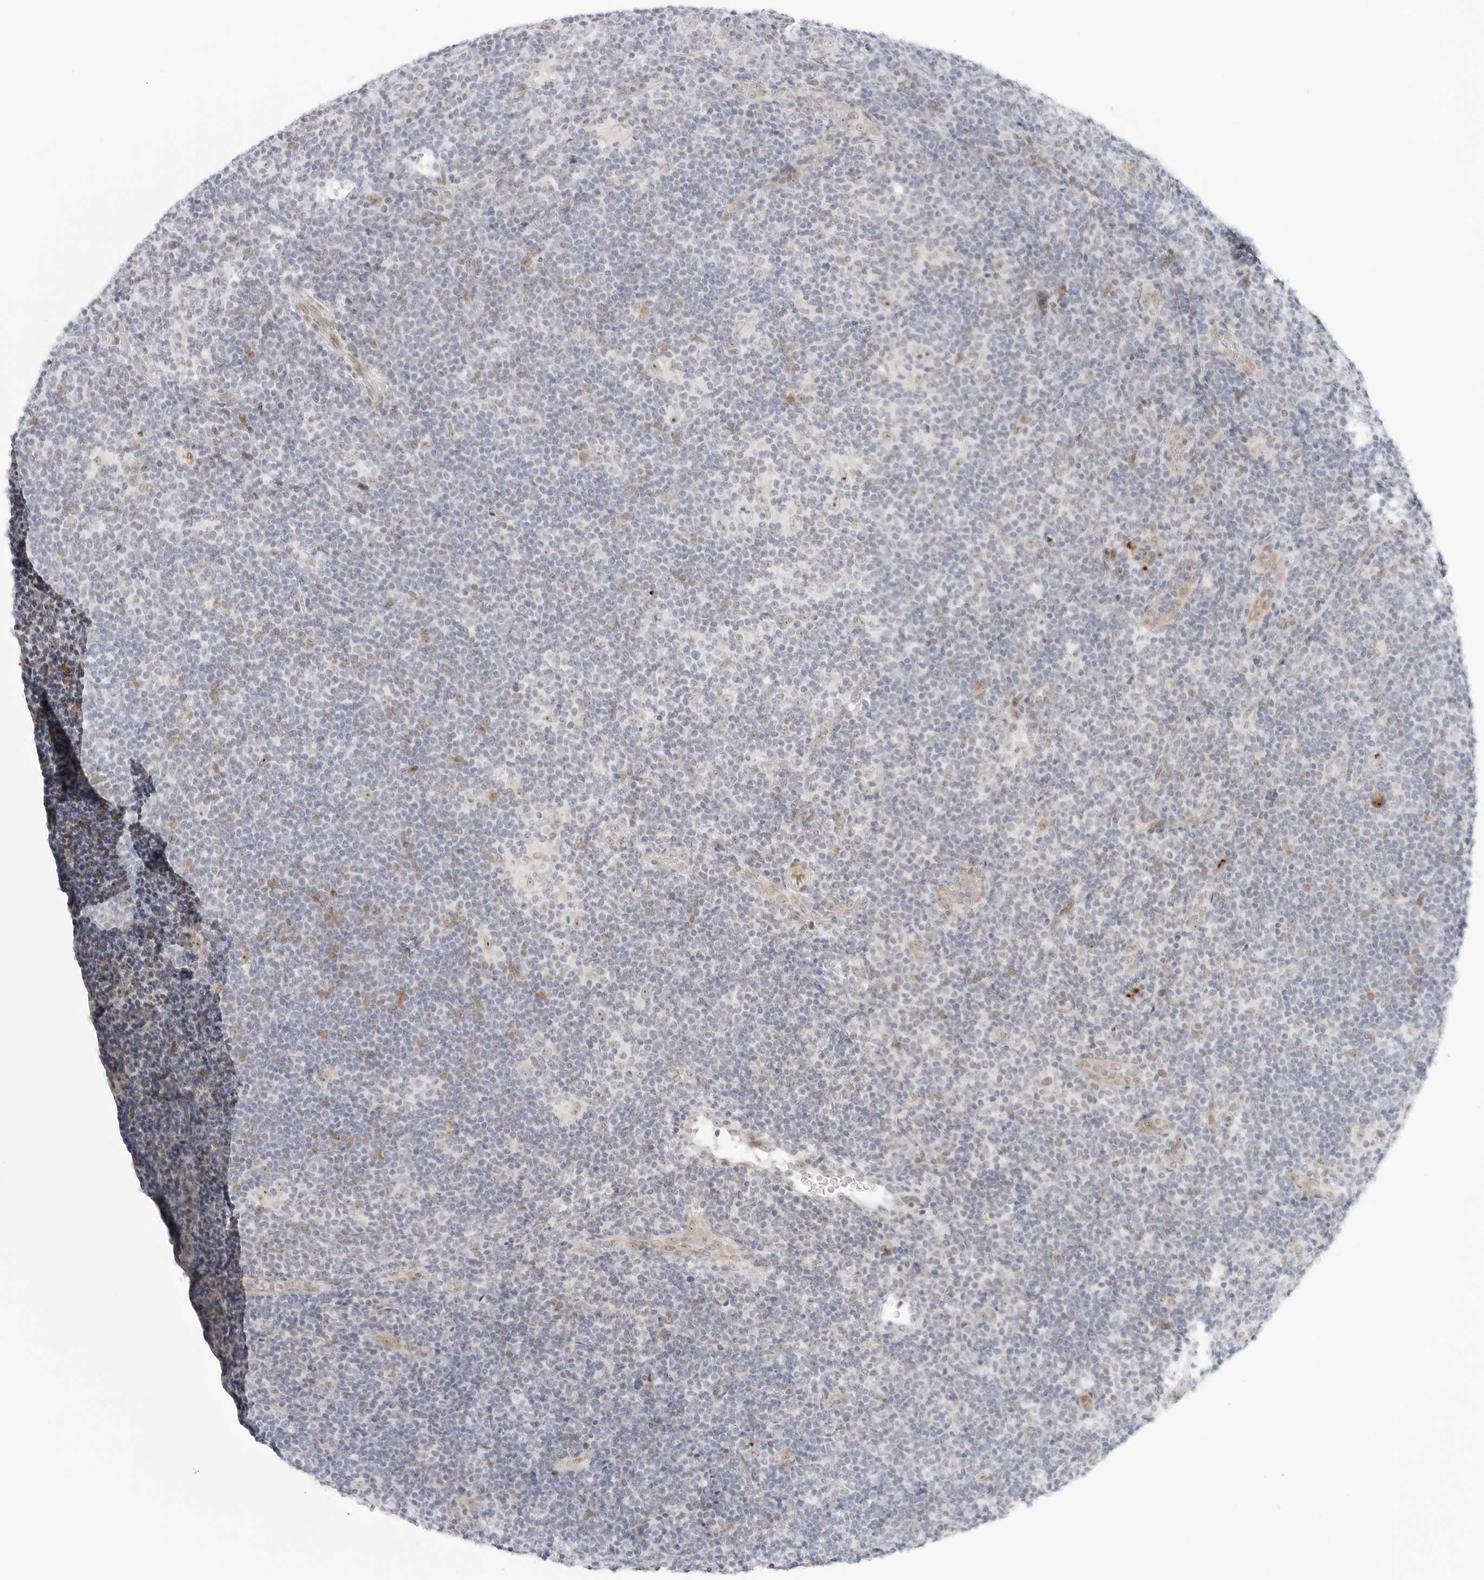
{"staining": {"intensity": "moderate", "quantity": "25%-75%", "location": "nuclear"}, "tissue": "lymphoma", "cell_type": "Tumor cells", "image_type": "cancer", "snomed": [{"axis": "morphology", "description": "Hodgkin's disease, NOS"}, {"axis": "topography", "description": "Lymph node"}], "caption": "Lymphoma tissue reveals moderate nuclear staining in approximately 25%-75% of tumor cells", "gene": "HIPK3", "patient": {"sex": "female", "age": 57}}